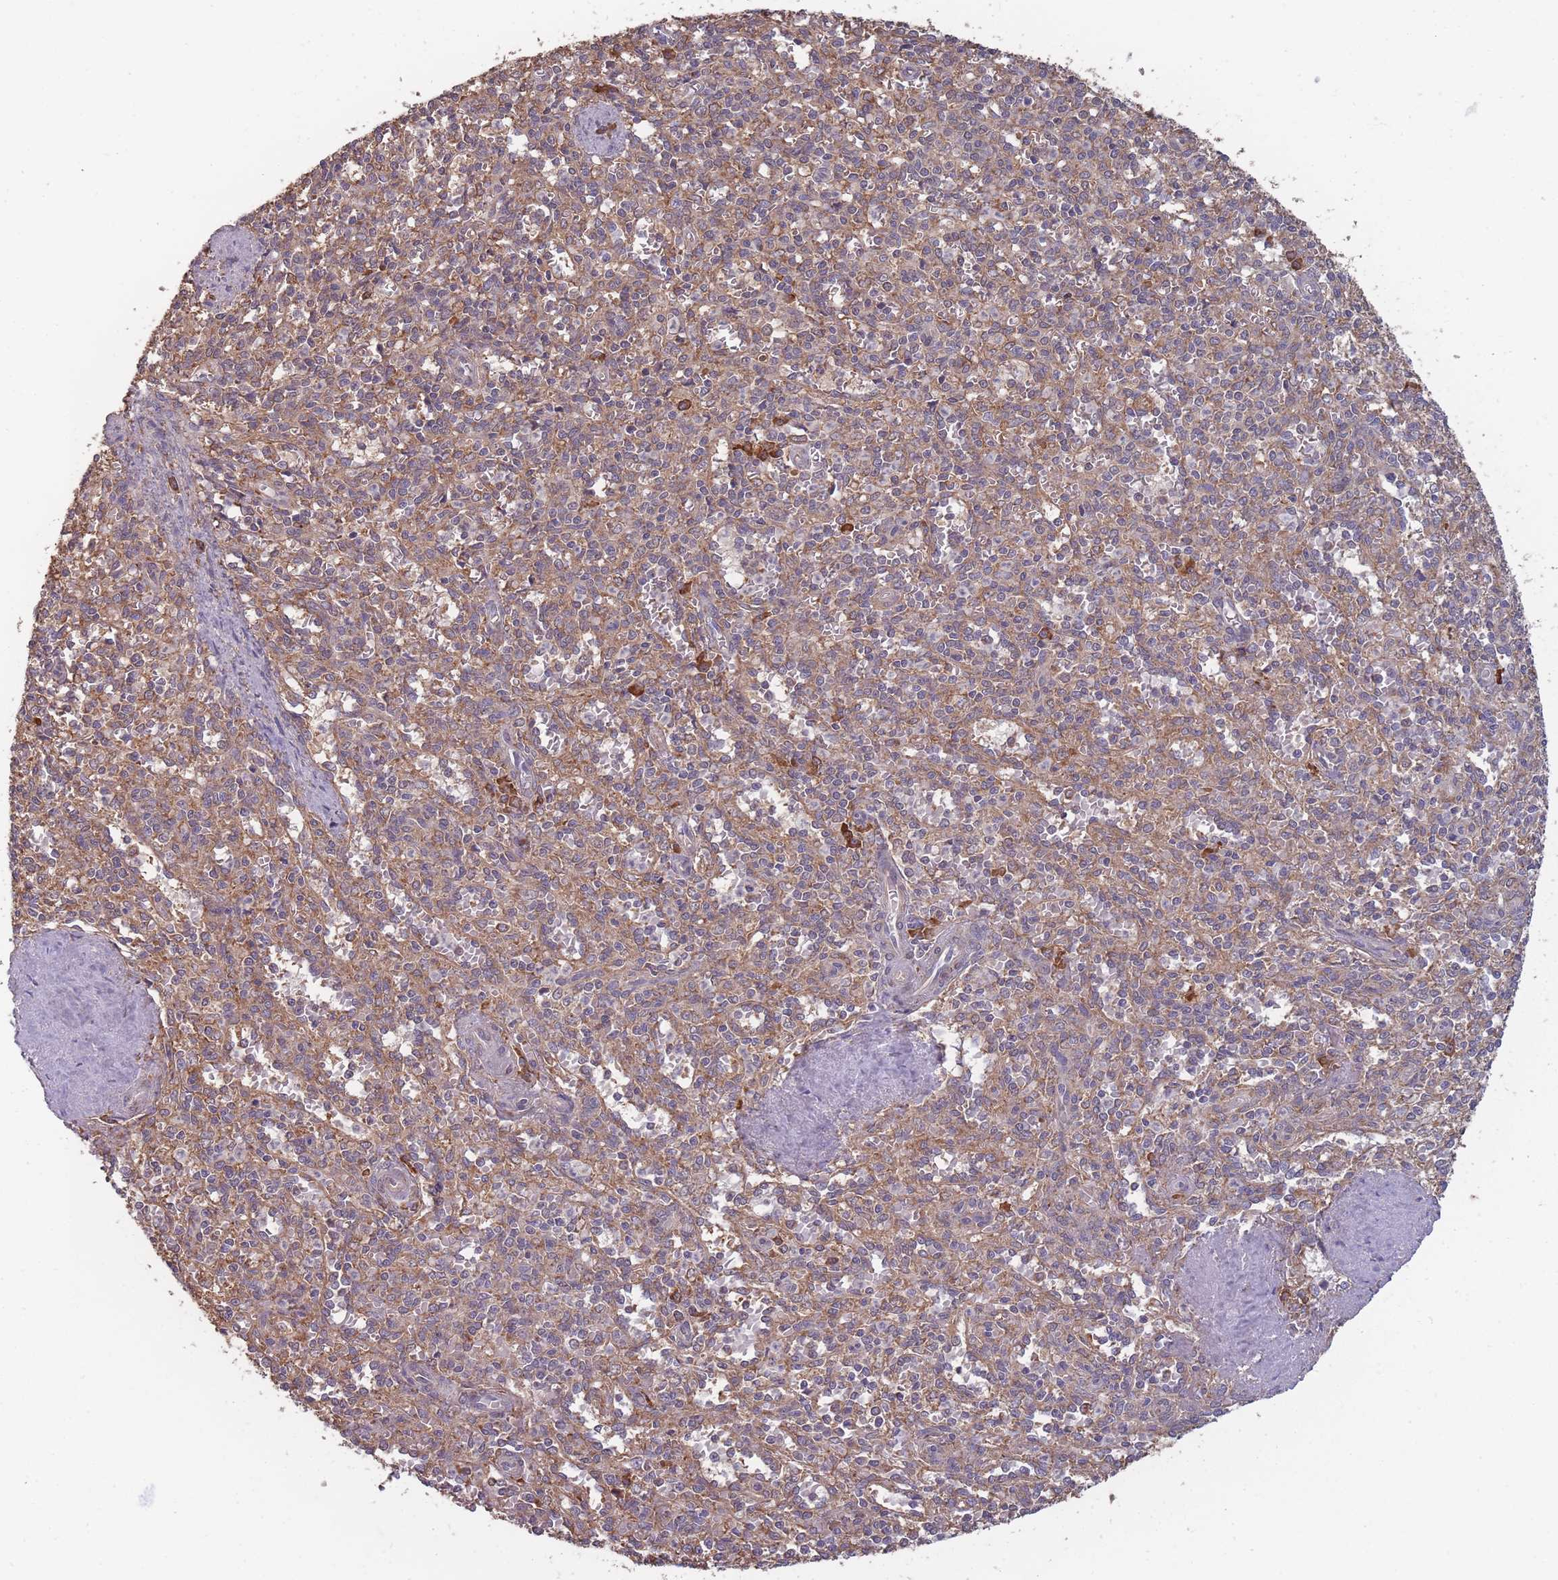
{"staining": {"intensity": "strong", "quantity": "<25%", "location": "cytoplasmic/membranous"}, "tissue": "spleen", "cell_type": "Cells in red pulp", "image_type": "normal", "snomed": [{"axis": "morphology", "description": "Normal tissue, NOS"}, {"axis": "topography", "description": "Spleen"}], "caption": "Cells in red pulp show medium levels of strong cytoplasmic/membranous staining in approximately <25% of cells in unremarkable spleen. The staining is performed using DAB (3,3'-diaminobenzidine) brown chromogen to label protein expression. The nuclei are counter-stained blue using hematoxylin.", "gene": "SANBR", "patient": {"sex": "female", "age": 70}}